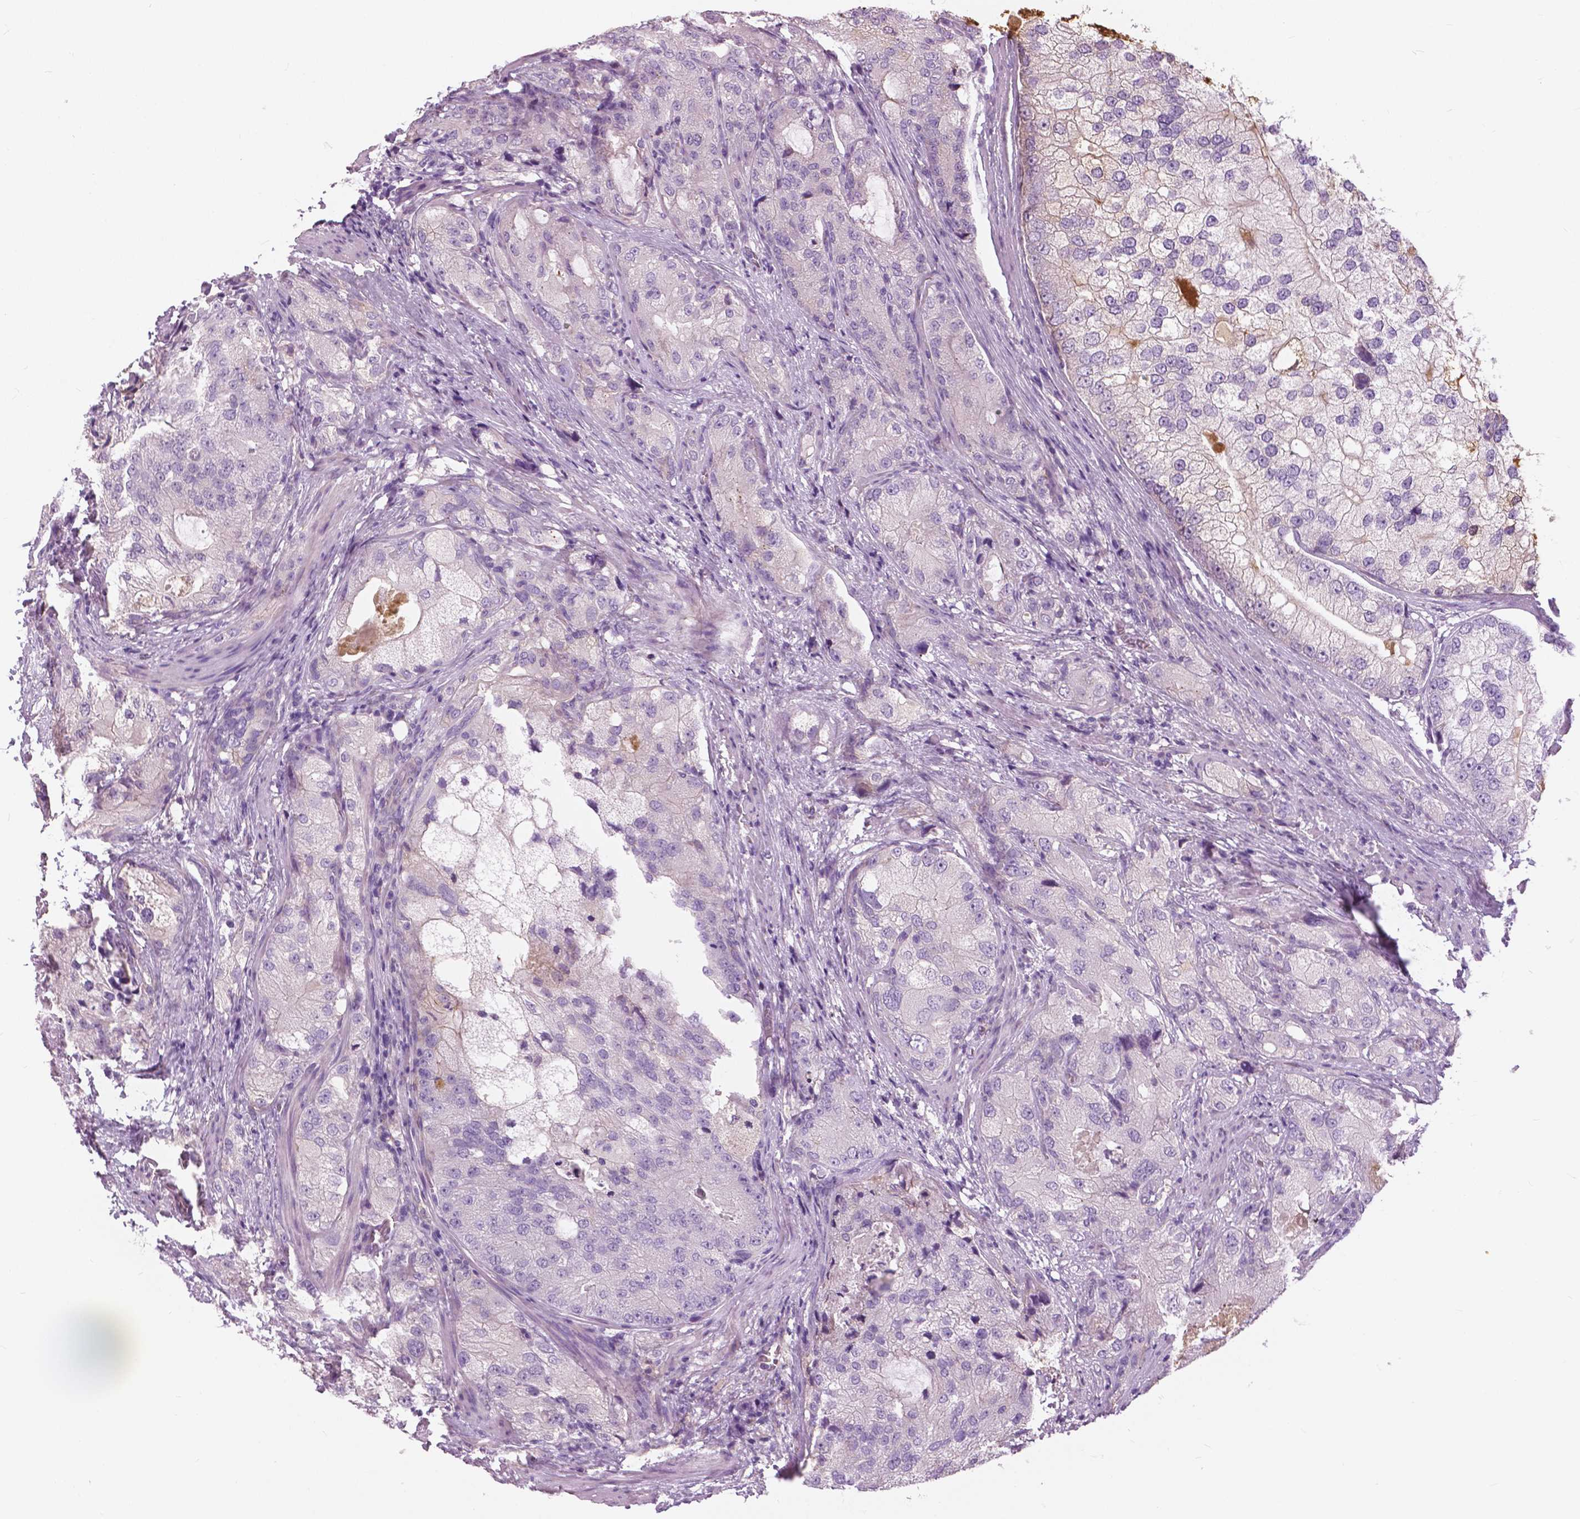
{"staining": {"intensity": "negative", "quantity": "none", "location": "none"}, "tissue": "prostate cancer", "cell_type": "Tumor cells", "image_type": "cancer", "snomed": [{"axis": "morphology", "description": "Adenocarcinoma, High grade"}, {"axis": "topography", "description": "Prostate"}], "caption": "Immunohistochemistry (IHC) of high-grade adenocarcinoma (prostate) shows no expression in tumor cells. (Stains: DAB immunohistochemistry with hematoxylin counter stain, Microscopy: brightfield microscopy at high magnification).", "gene": "SERPINI1", "patient": {"sex": "male", "age": 70}}